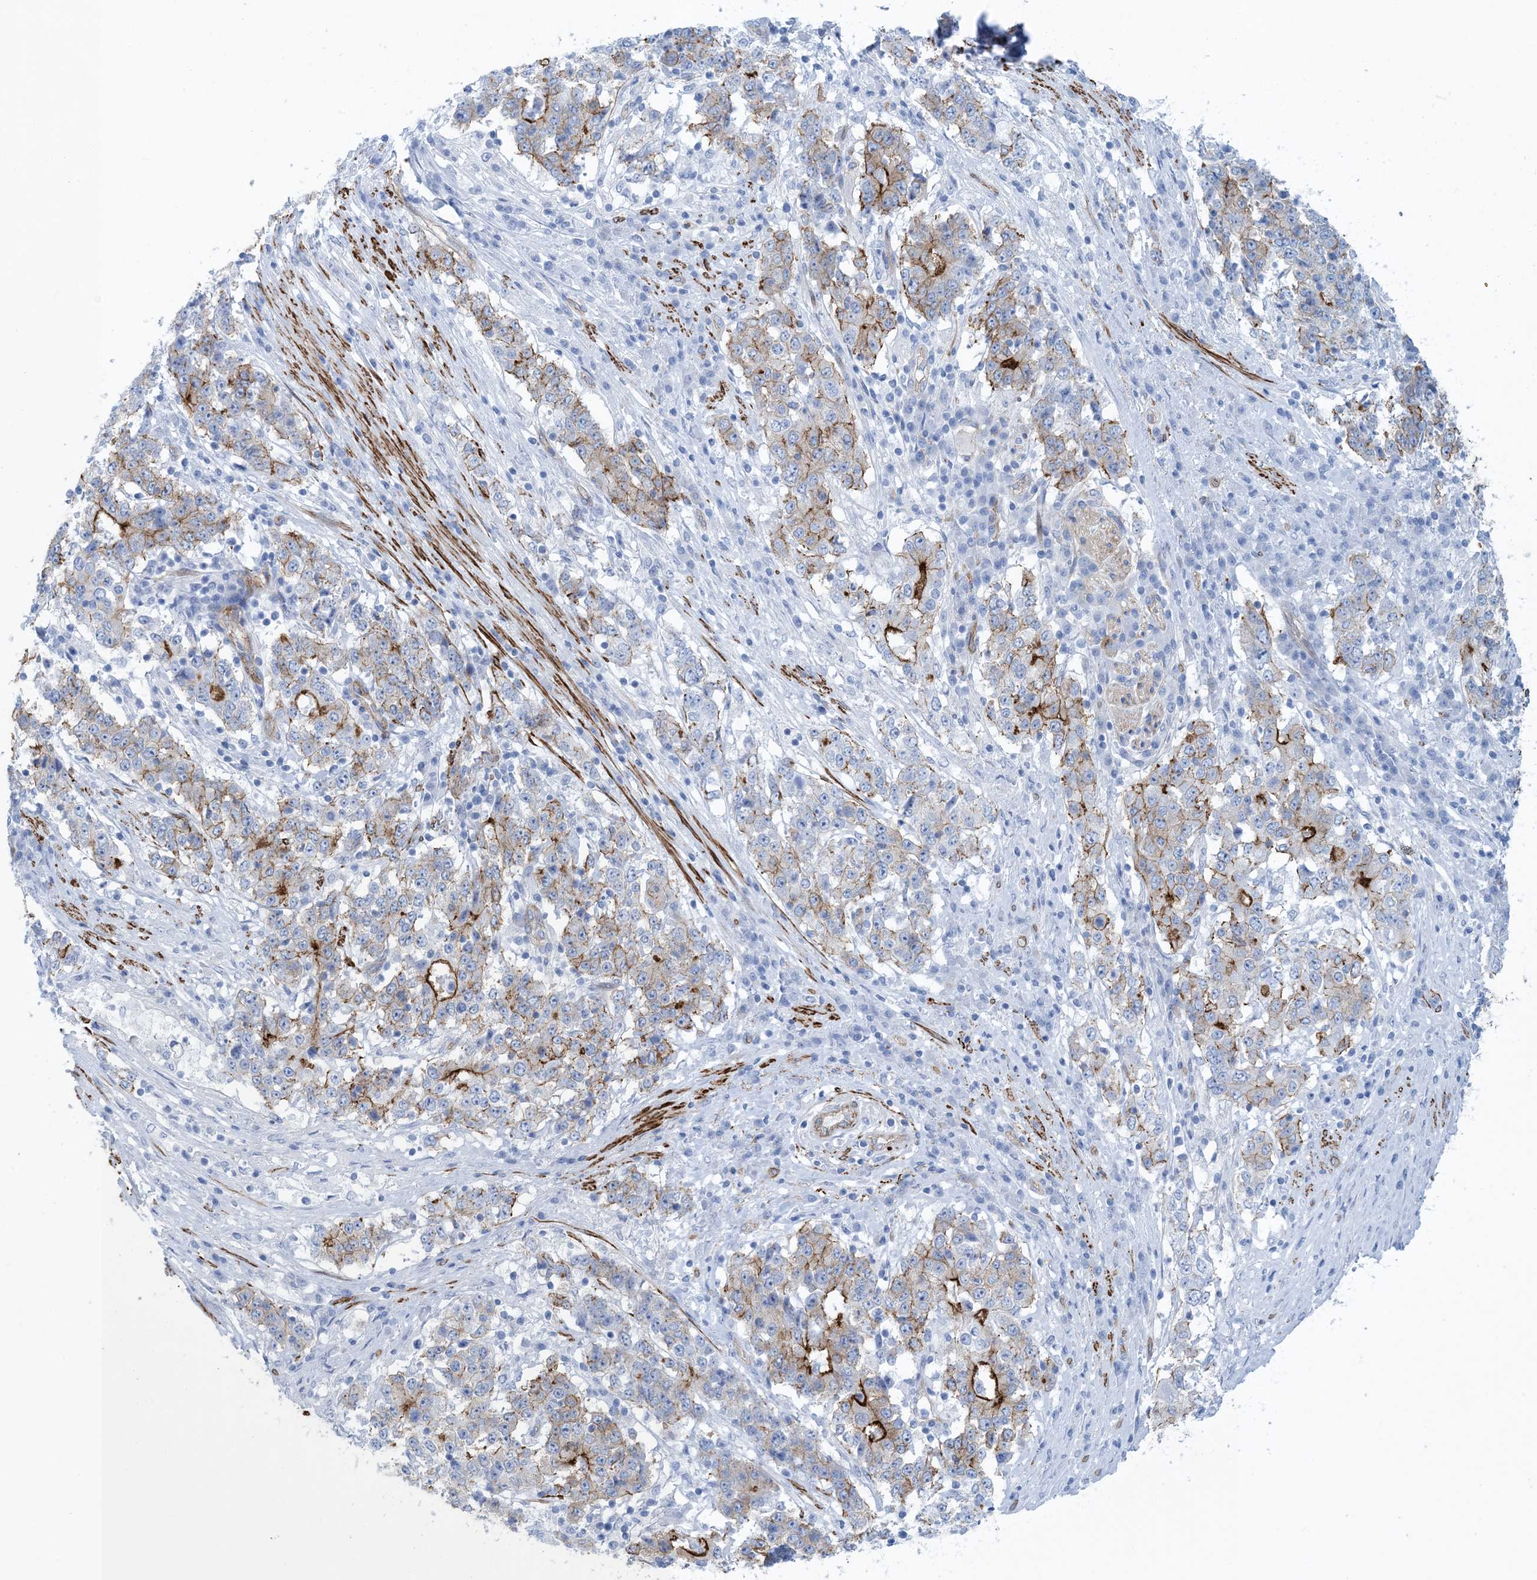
{"staining": {"intensity": "strong", "quantity": "<25%", "location": "cytoplasmic/membranous"}, "tissue": "stomach cancer", "cell_type": "Tumor cells", "image_type": "cancer", "snomed": [{"axis": "morphology", "description": "Adenocarcinoma, NOS"}, {"axis": "topography", "description": "Stomach"}], "caption": "IHC micrograph of stomach cancer (adenocarcinoma) stained for a protein (brown), which demonstrates medium levels of strong cytoplasmic/membranous expression in about <25% of tumor cells.", "gene": "SHANK1", "patient": {"sex": "male", "age": 59}}